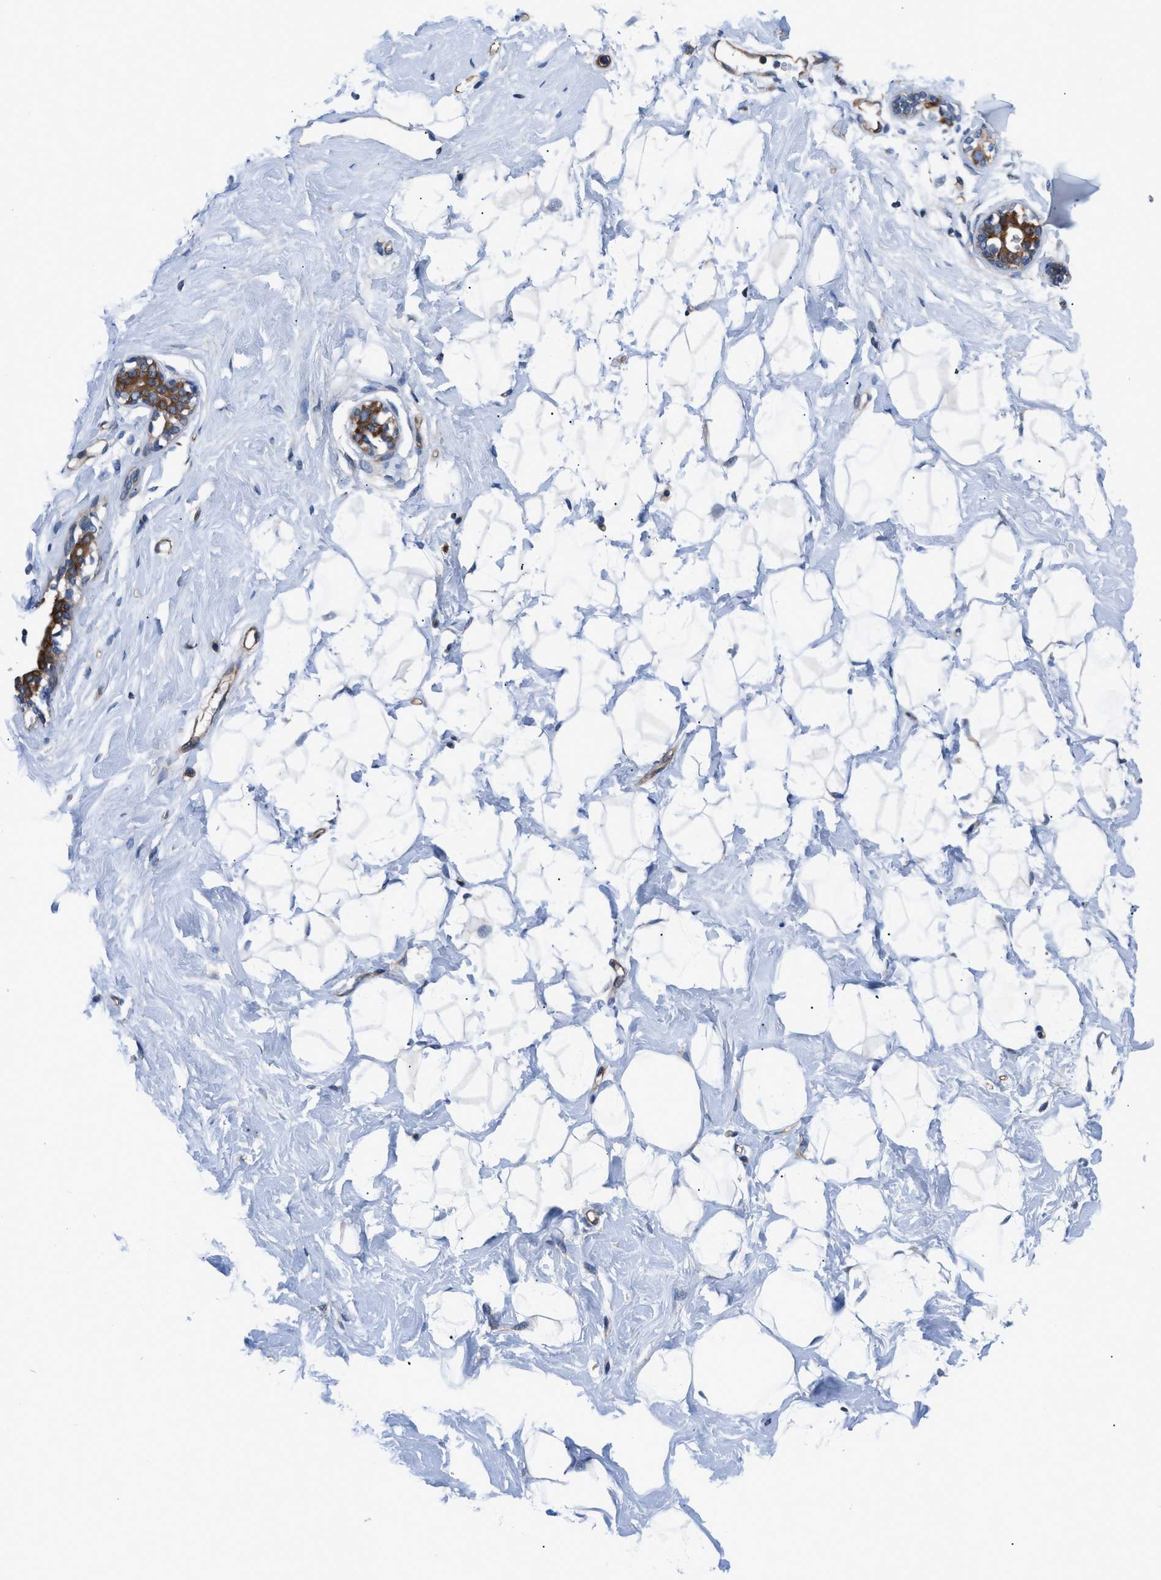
{"staining": {"intensity": "negative", "quantity": "none", "location": "none"}, "tissue": "breast", "cell_type": "Adipocytes", "image_type": "normal", "snomed": [{"axis": "morphology", "description": "Normal tissue, NOS"}, {"axis": "topography", "description": "Breast"}], "caption": "DAB immunohistochemical staining of benign human breast reveals no significant expression in adipocytes. Brightfield microscopy of immunohistochemistry (IHC) stained with DAB (3,3'-diaminobenzidine) (brown) and hematoxylin (blue), captured at high magnification.", "gene": "TRIP4", "patient": {"sex": "female", "age": 23}}